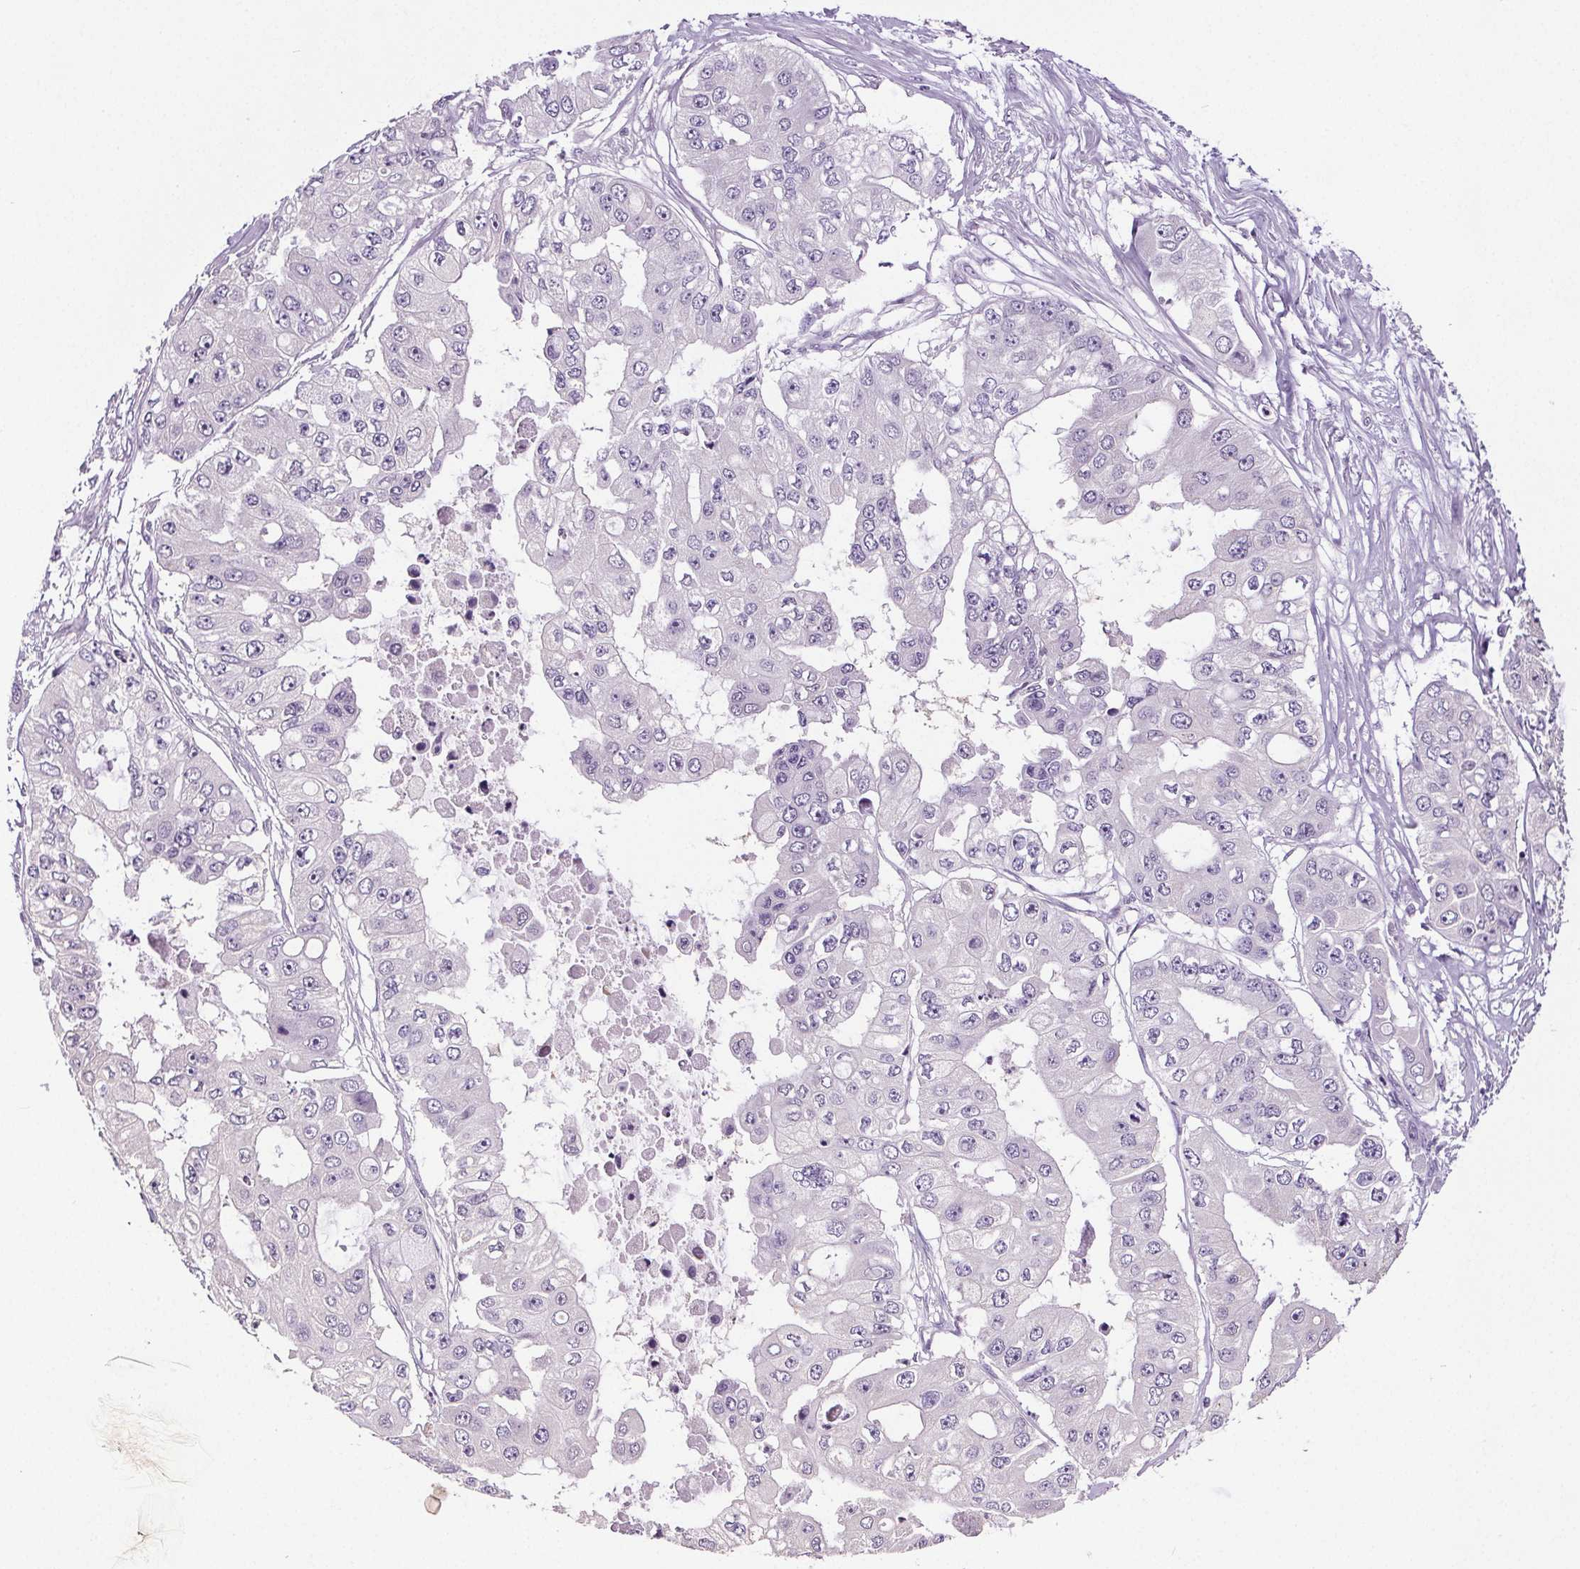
{"staining": {"intensity": "negative", "quantity": "none", "location": "none"}, "tissue": "ovarian cancer", "cell_type": "Tumor cells", "image_type": "cancer", "snomed": [{"axis": "morphology", "description": "Cystadenocarcinoma, serous, NOS"}, {"axis": "topography", "description": "Ovary"}], "caption": "Immunohistochemistry (IHC) micrograph of neoplastic tissue: human ovarian serous cystadenocarcinoma stained with DAB demonstrates no significant protein staining in tumor cells.", "gene": "GPIHBP1", "patient": {"sex": "female", "age": 56}}